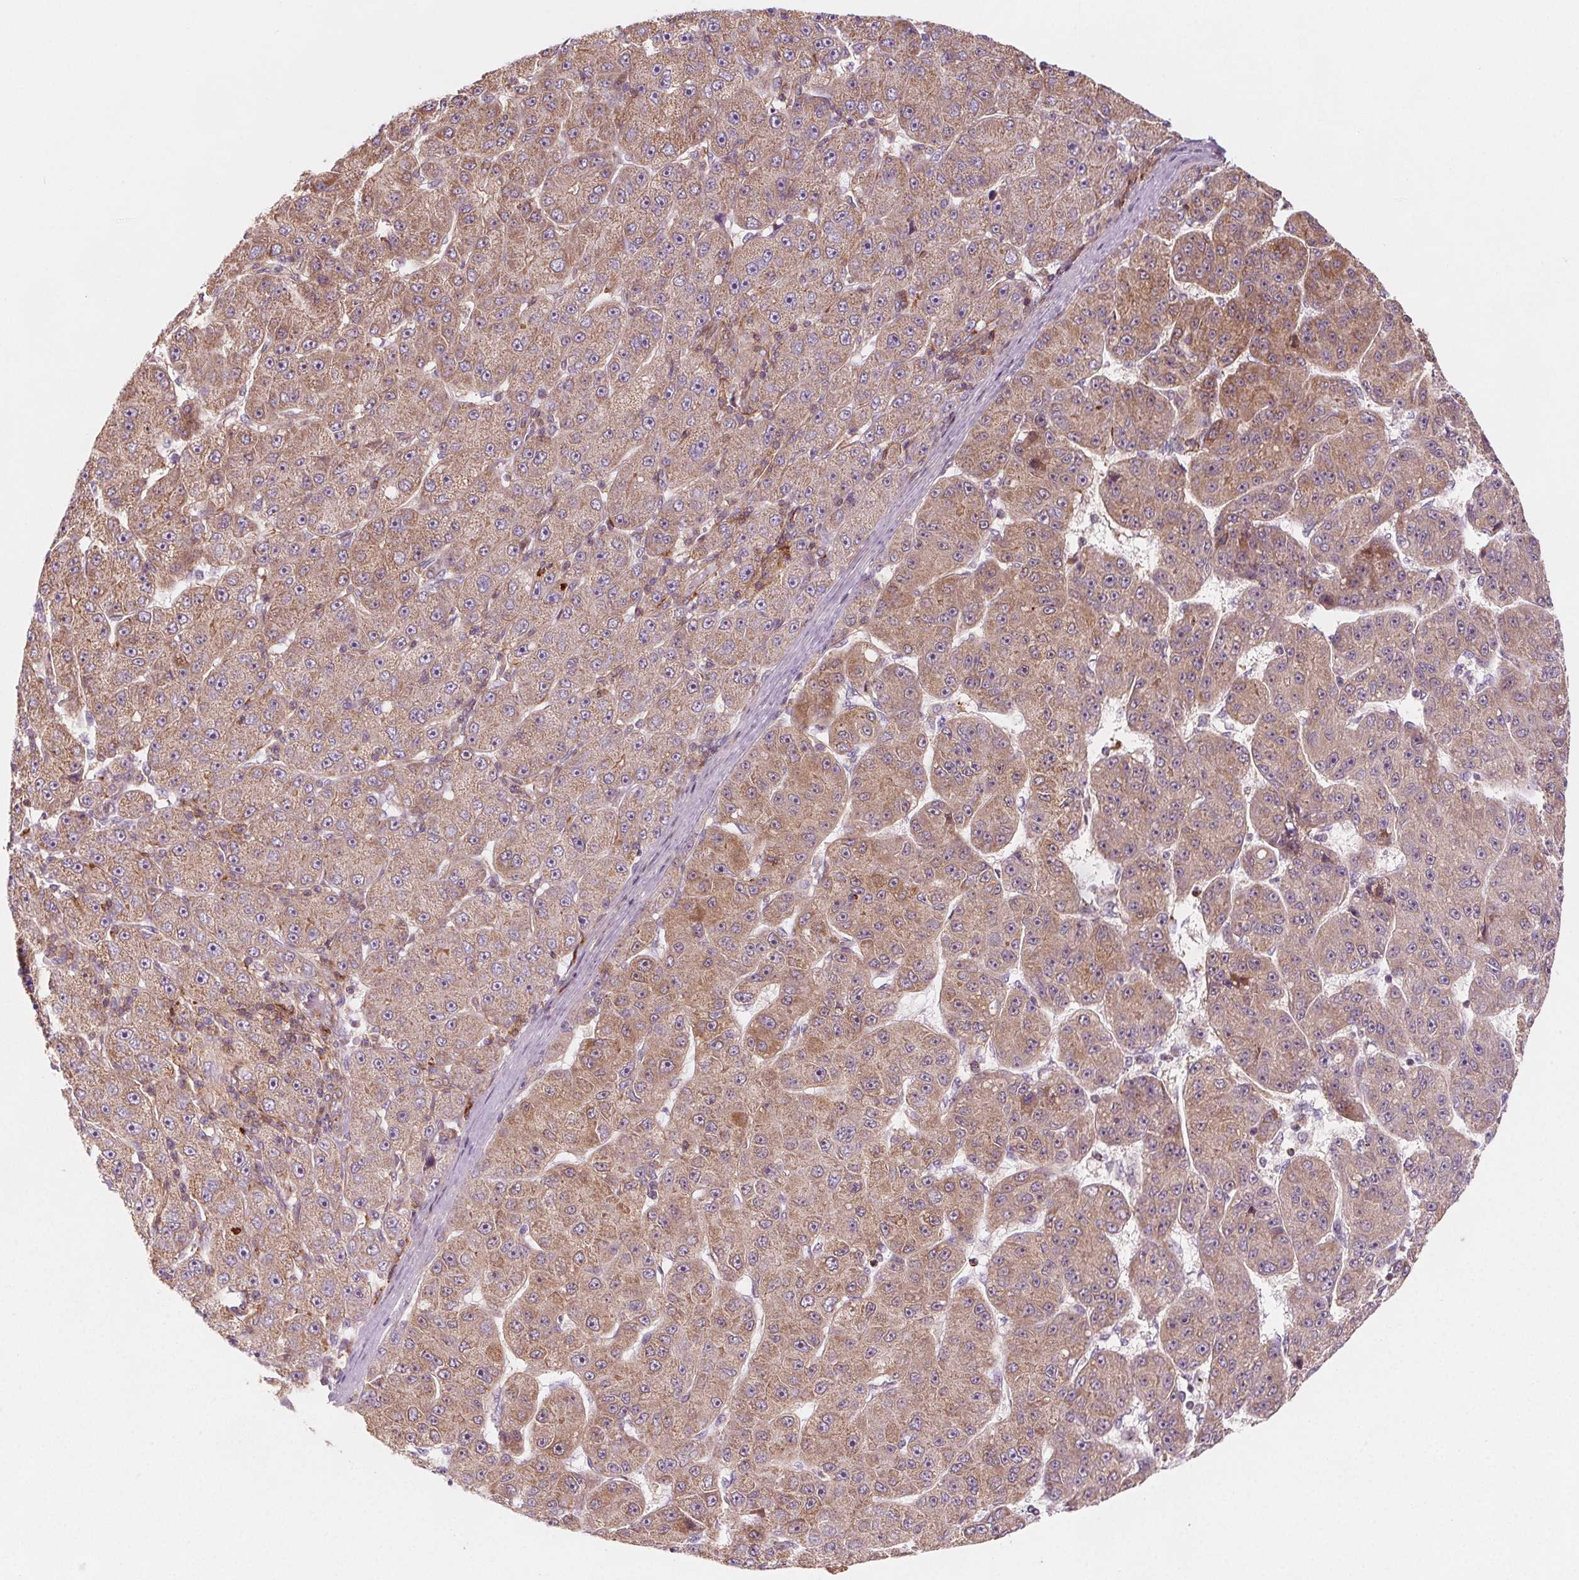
{"staining": {"intensity": "moderate", "quantity": ">75%", "location": "cytoplasmic/membranous"}, "tissue": "liver cancer", "cell_type": "Tumor cells", "image_type": "cancer", "snomed": [{"axis": "morphology", "description": "Carcinoma, Hepatocellular, NOS"}, {"axis": "topography", "description": "Liver"}], "caption": "Tumor cells demonstrate medium levels of moderate cytoplasmic/membranous positivity in about >75% of cells in liver hepatocellular carcinoma. Immunohistochemistry stains the protein in brown and the nuclei are stained blue.", "gene": "ADAM33", "patient": {"sex": "male", "age": 67}}